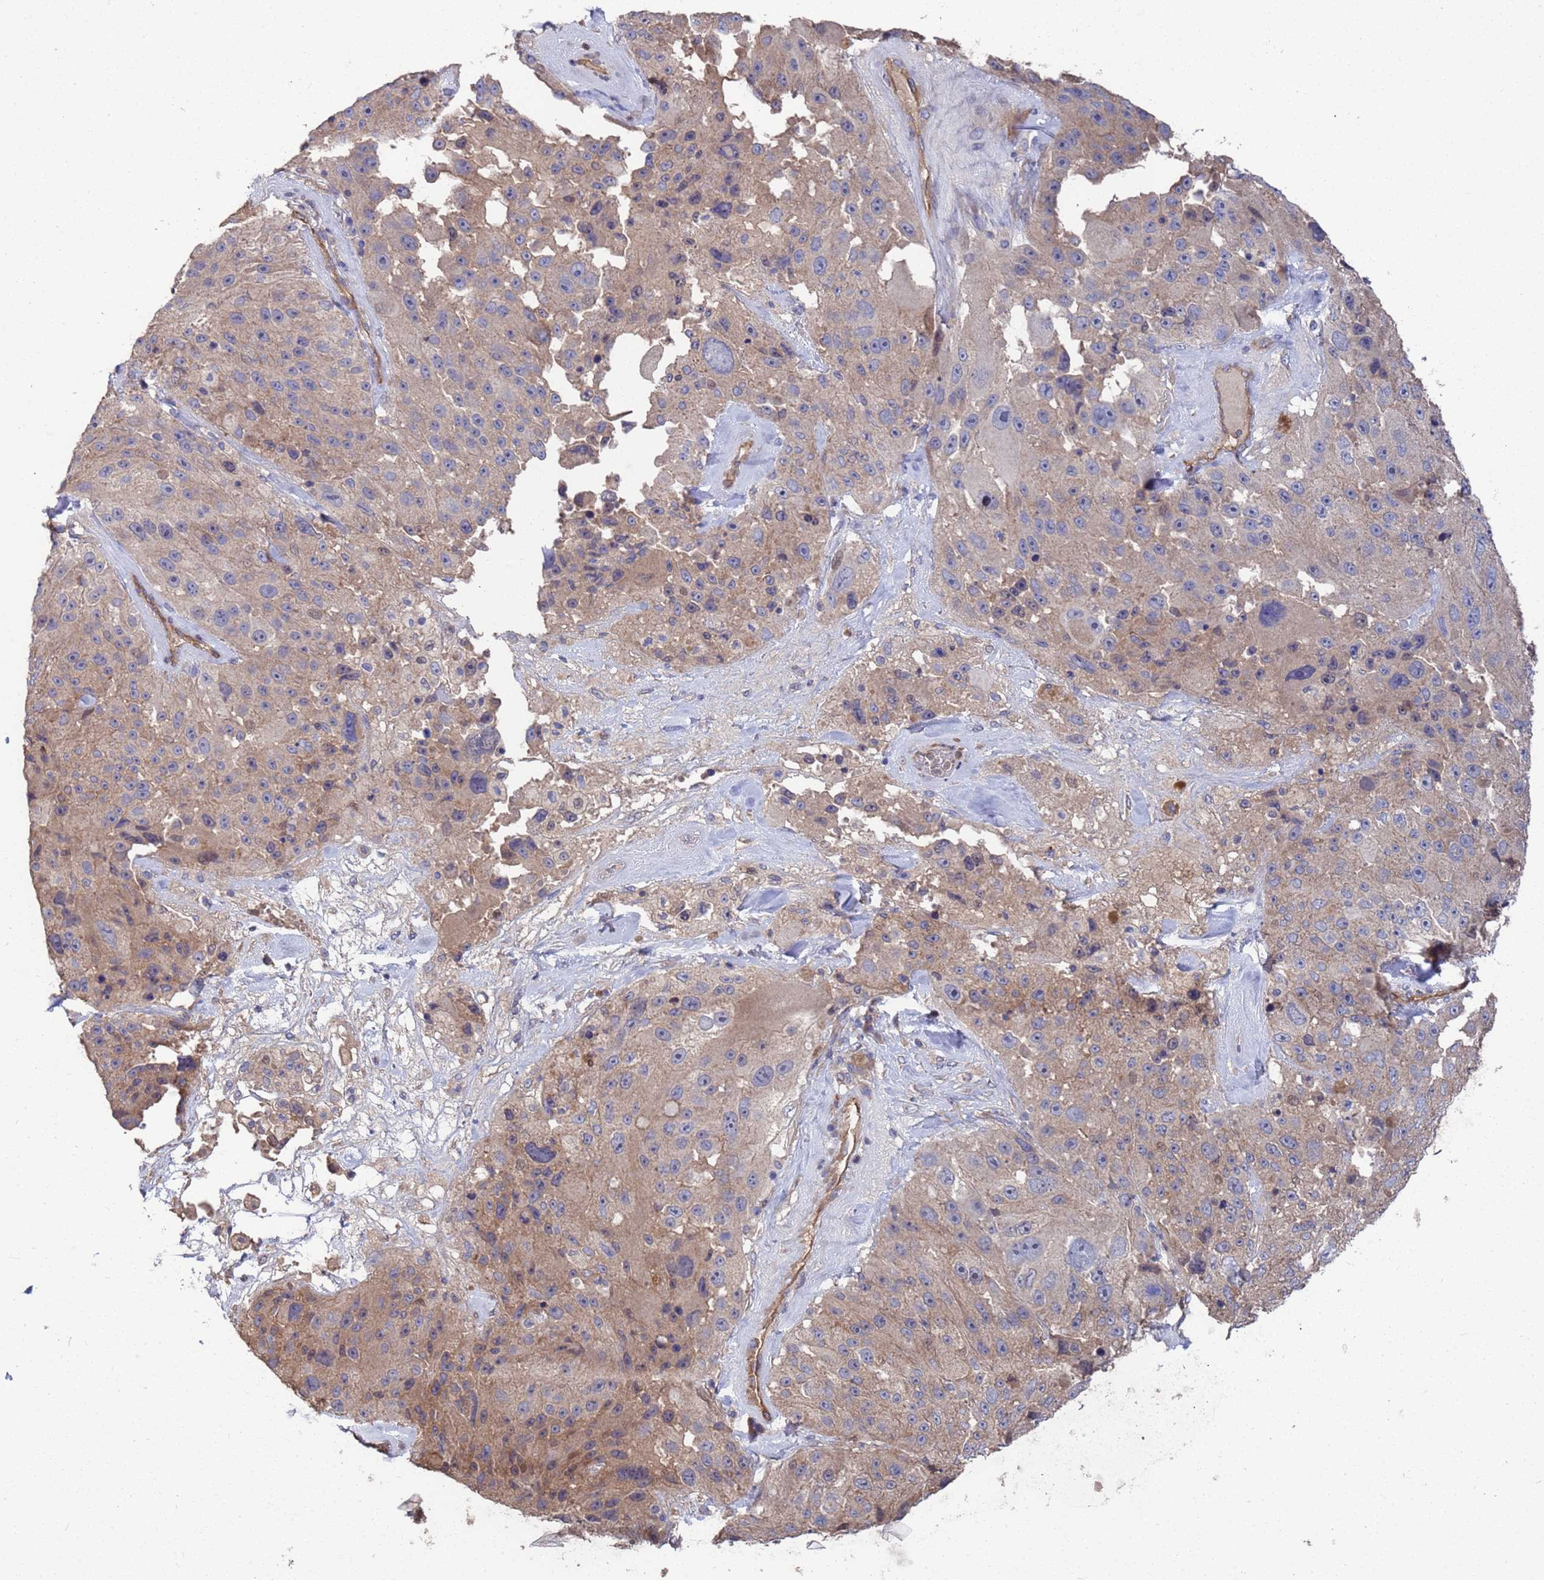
{"staining": {"intensity": "weak", "quantity": "25%-75%", "location": "cytoplasmic/membranous"}, "tissue": "melanoma", "cell_type": "Tumor cells", "image_type": "cancer", "snomed": [{"axis": "morphology", "description": "Malignant melanoma, Metastatic site"}, {"axis": "topography", "description": "Lymph node"}], "caption": "Human malignant melanoma (metastatic site) stained with a brown dye reveals weak cytoplasmic/membranous positive expression in approximately 25%-75% of tumor cells.", "gene": "NDUFAF6", "patient": {"sex": "male", "age": 62}}